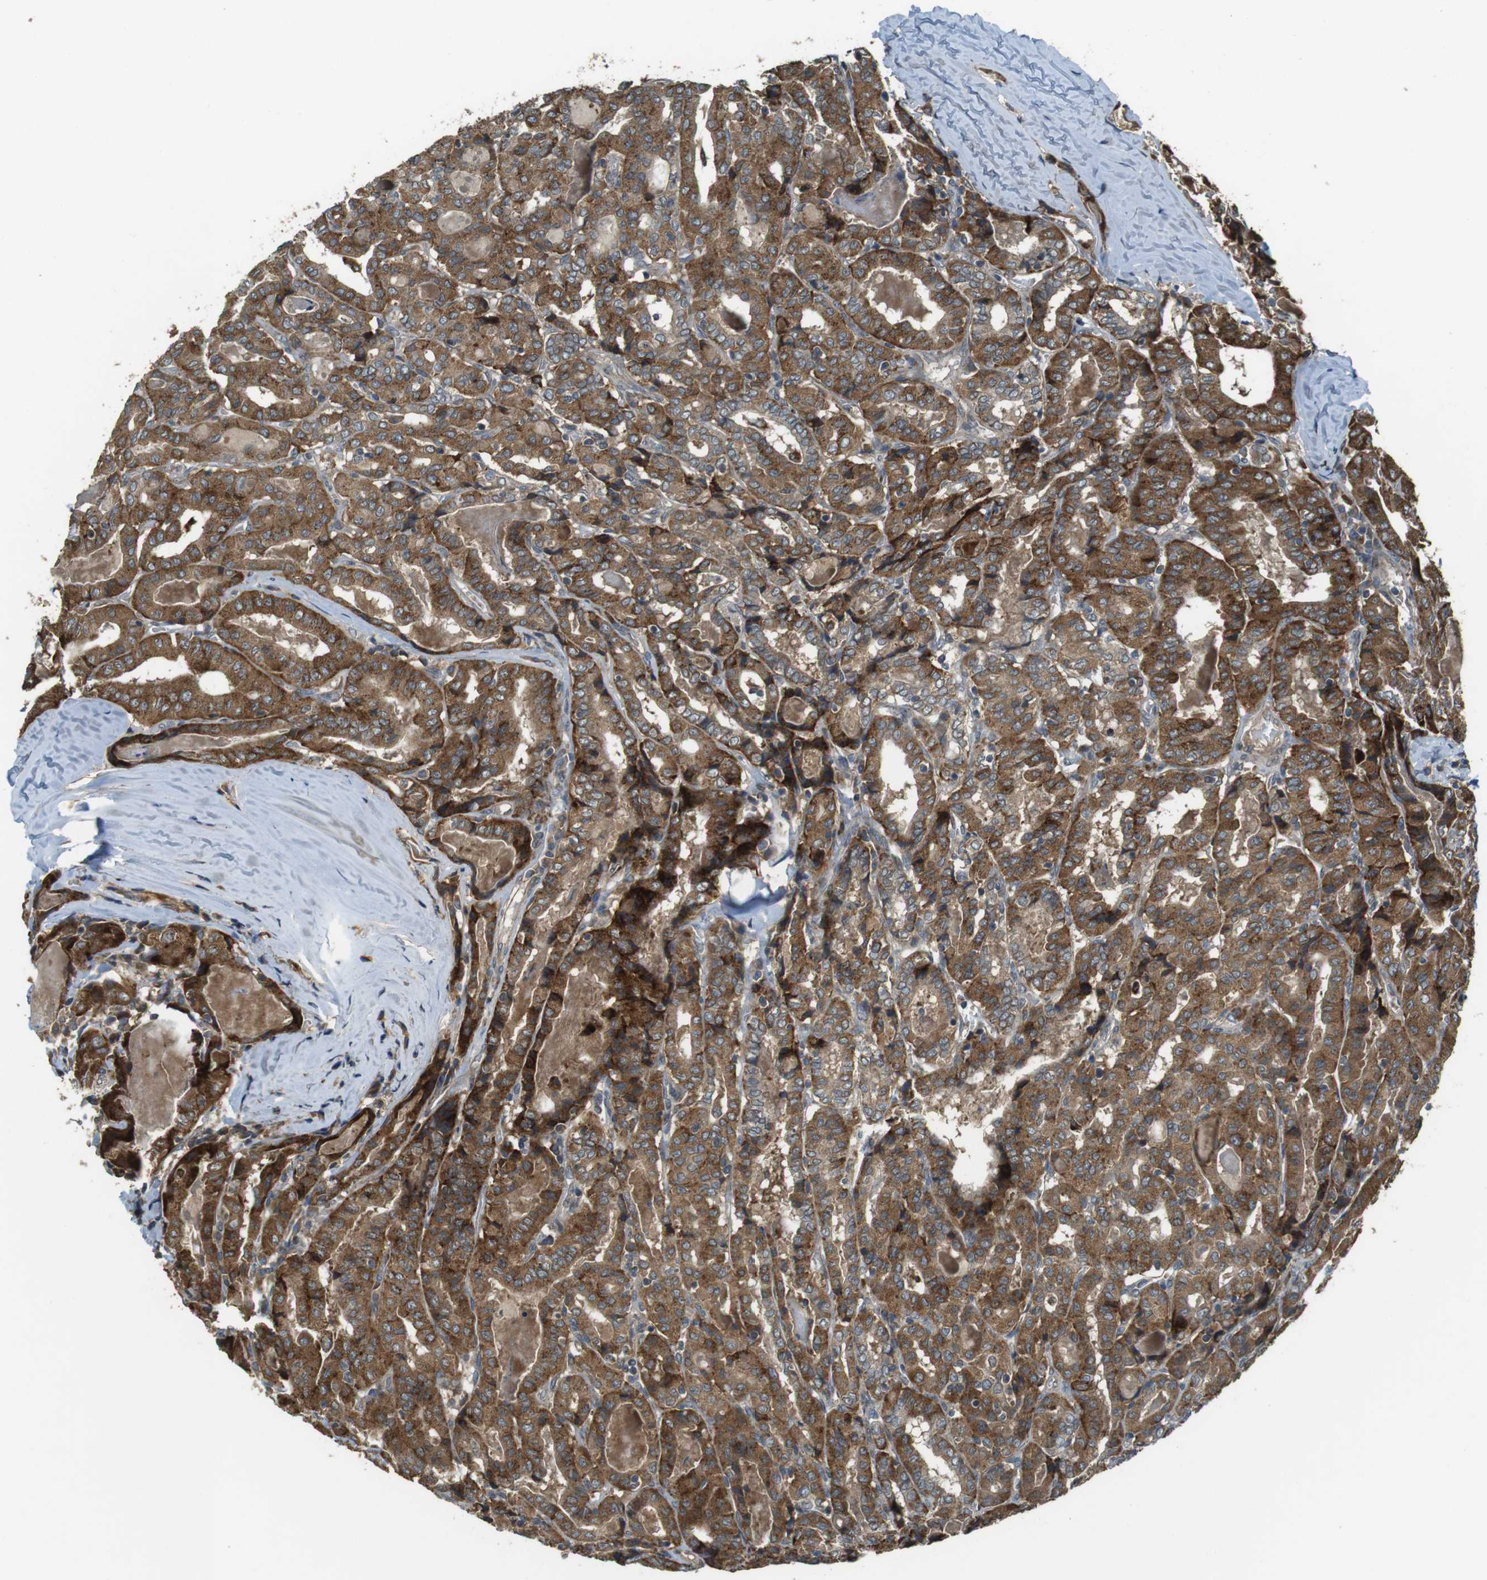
{"staining": {"intensity": "strong", "quantity": ">75%", "location": "cytoplasmic/membranous"}, "tissue": "thyroid cancer", "cell_type": "Tumor cells", "image_type": "cancer", "snomed": [{"axis": "morphology", "description": "Papillary adenocarcinoma, NOS"}, {"axis": "topography", "description": "Thyroid gland"}], "caption": "This is a micrograph of IHC staining of thyroid cancer, which shows strong staining in the cytoplasmic/membranous of tumor cells.", "gene": "IFFO2", "patient": {"sex": "female", "age": 42}}